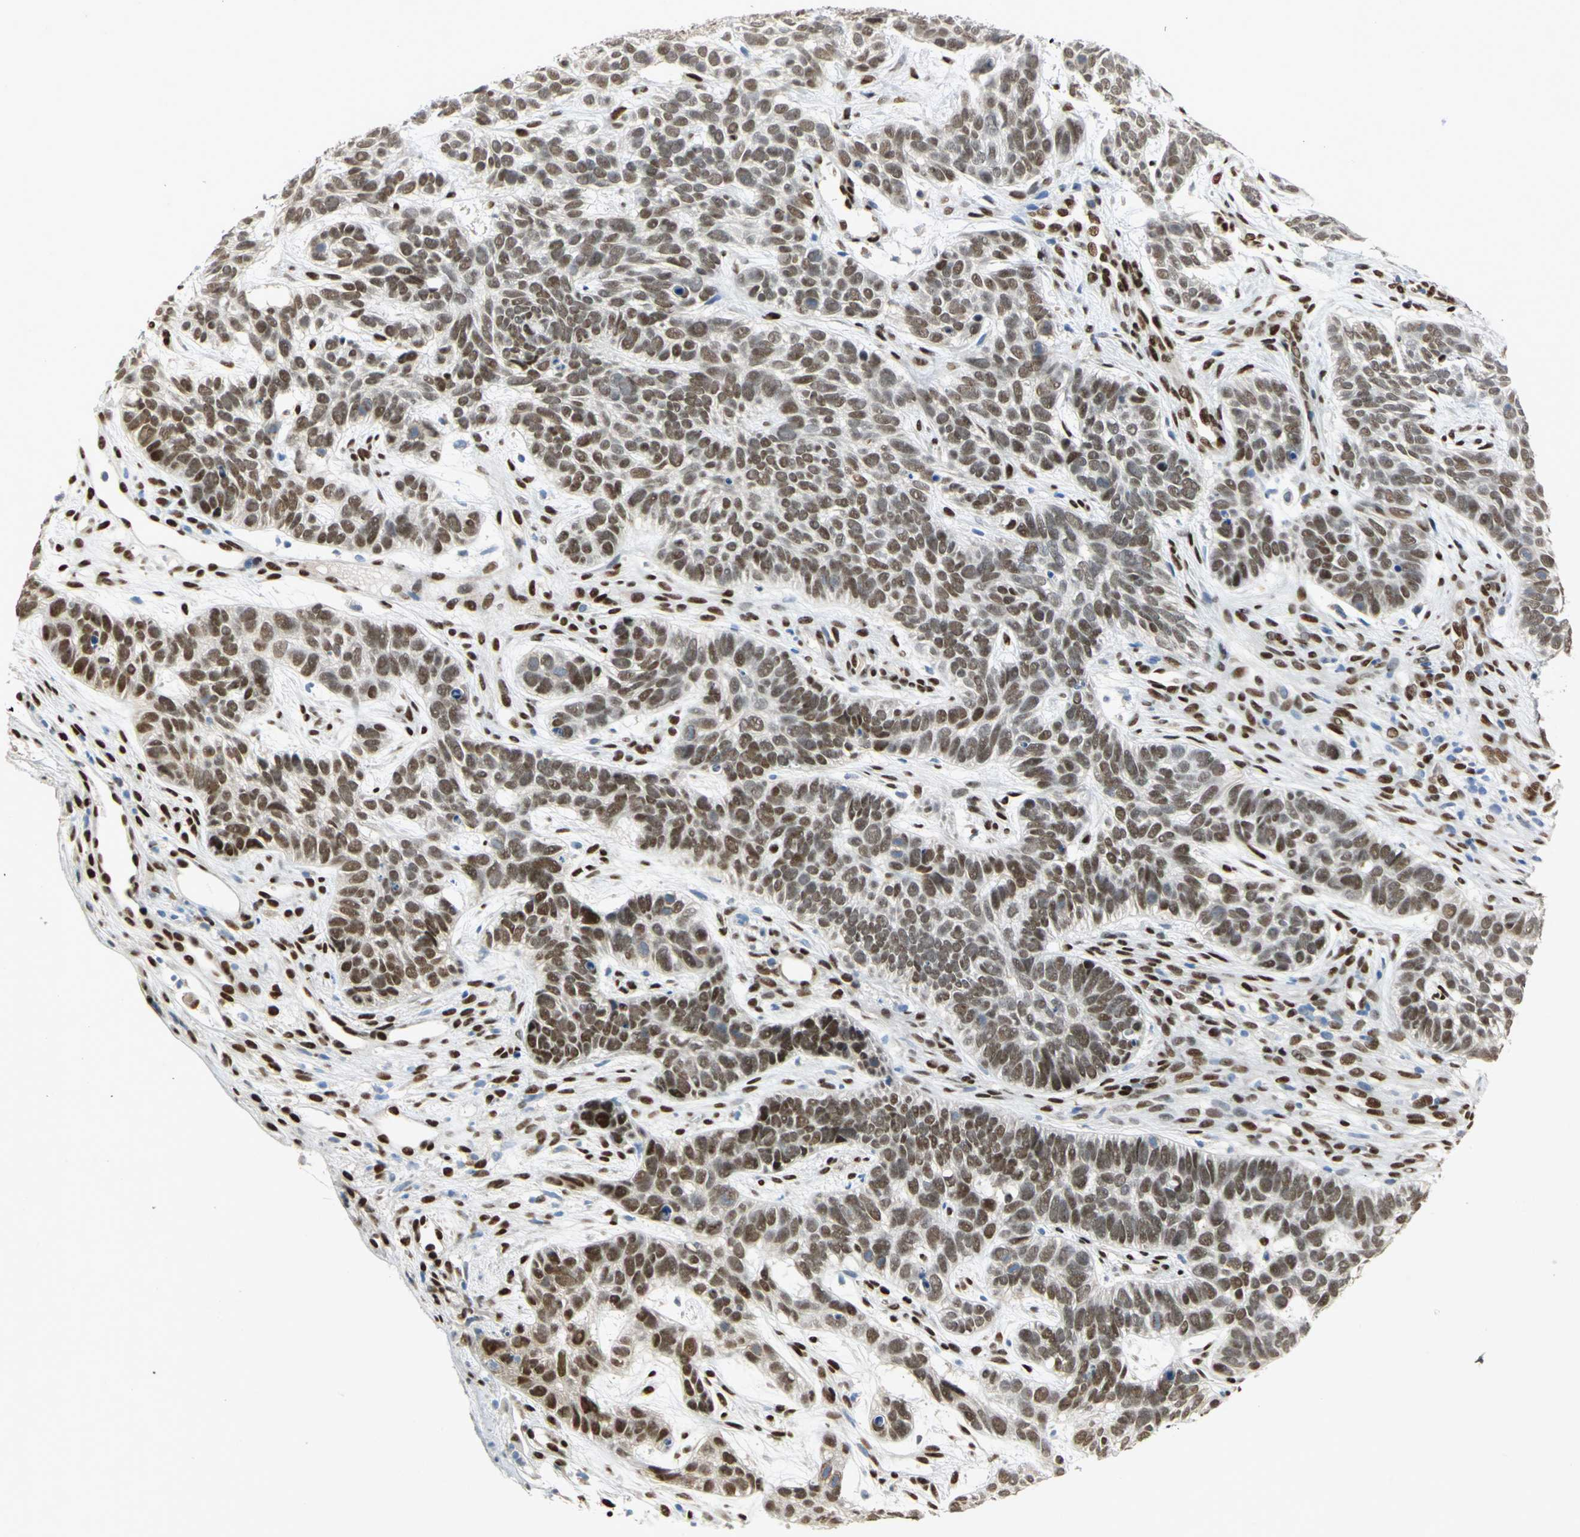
{"staining": {"intensity": "moderate", "quantity": ">75%", "location": "nuclear"}, "tissue": "skin cancer", "cell_type": "Tumor cells", "image_type": "cancer", "snomed": [{"axis": "morphology", "description": "Basal cell carcinoma"}, {"axis": "topography", "description": "Skin"}], "caption": "Protein staining of basal cell carcinoma (skin) tissue displays moderate nuclear expression in approximately >75% of tumor cells.", "gene": "RBFOX2", "patient": {"sex": "male", "age": 87}}